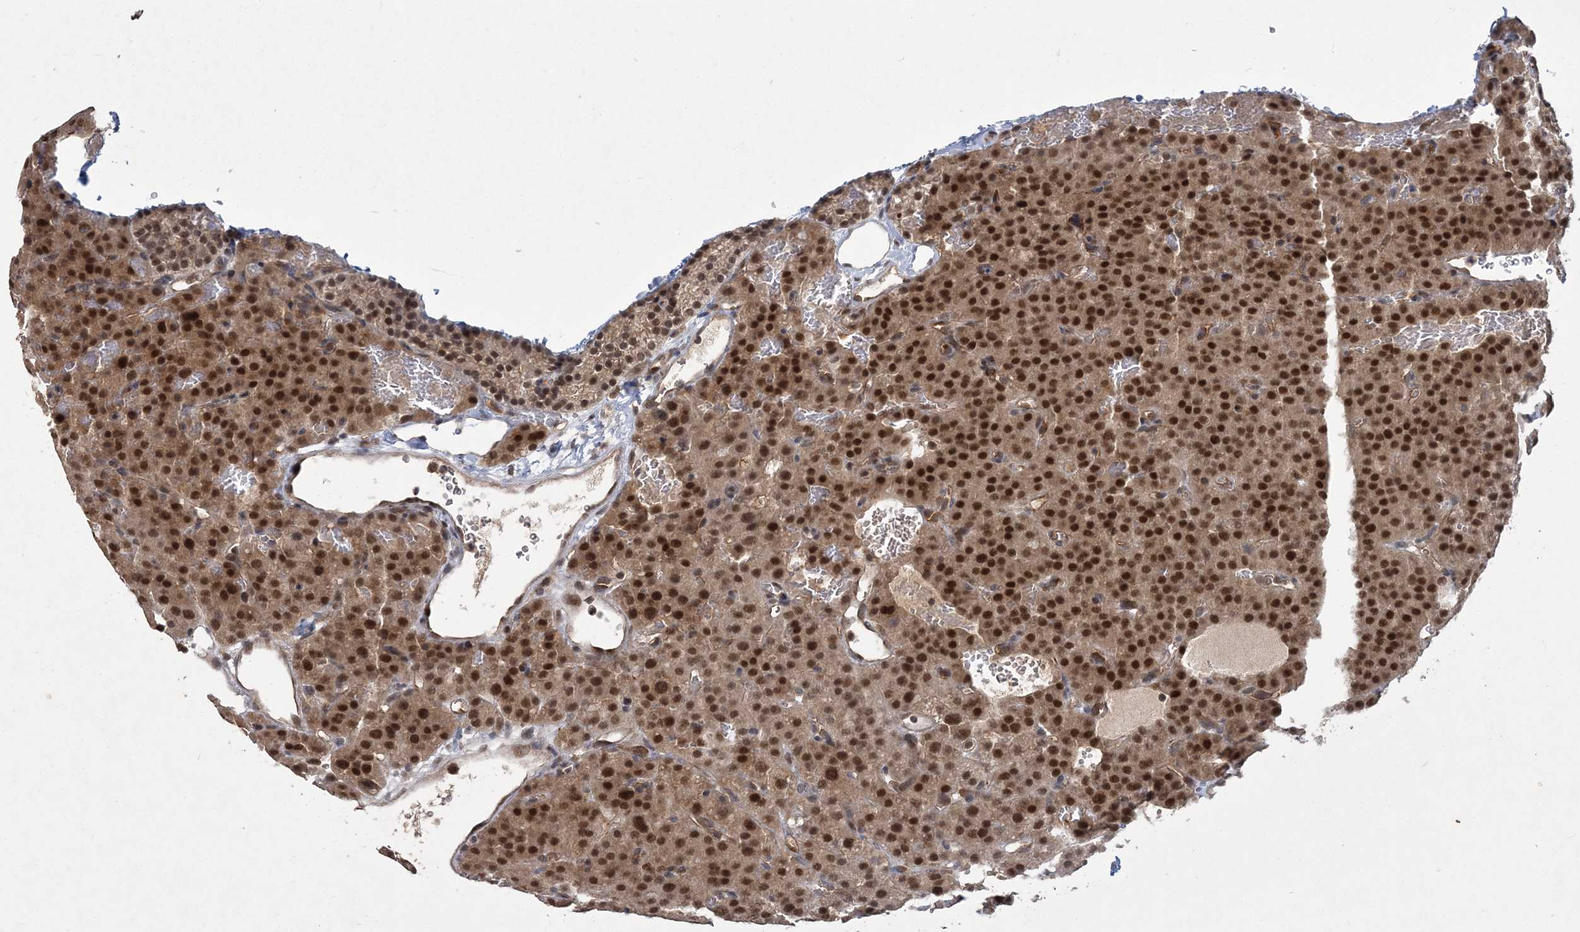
{"staining": {"intensity": "strong", "quantity": ">75%", "location": "nuclear"}, "tissue": "parathyroid gland", "cell_type": "Glandular cells", "image_type": "normal", "snomed": [{"axis": "morphology", "description": "Normal tissue, NOS"}, {"axis": "morphology", "description": "Adenoma, NOS"}, {"axis": "topography", "description": "Parathyroid gland"}], "caption": "Benign parathyroid gland was stained to show a protein in brown. There is high levels of strong nuclear staining in about >75% of glandular cells.", "gene": "COPS7B", "patient": {"sex": "female", "age": 81}}